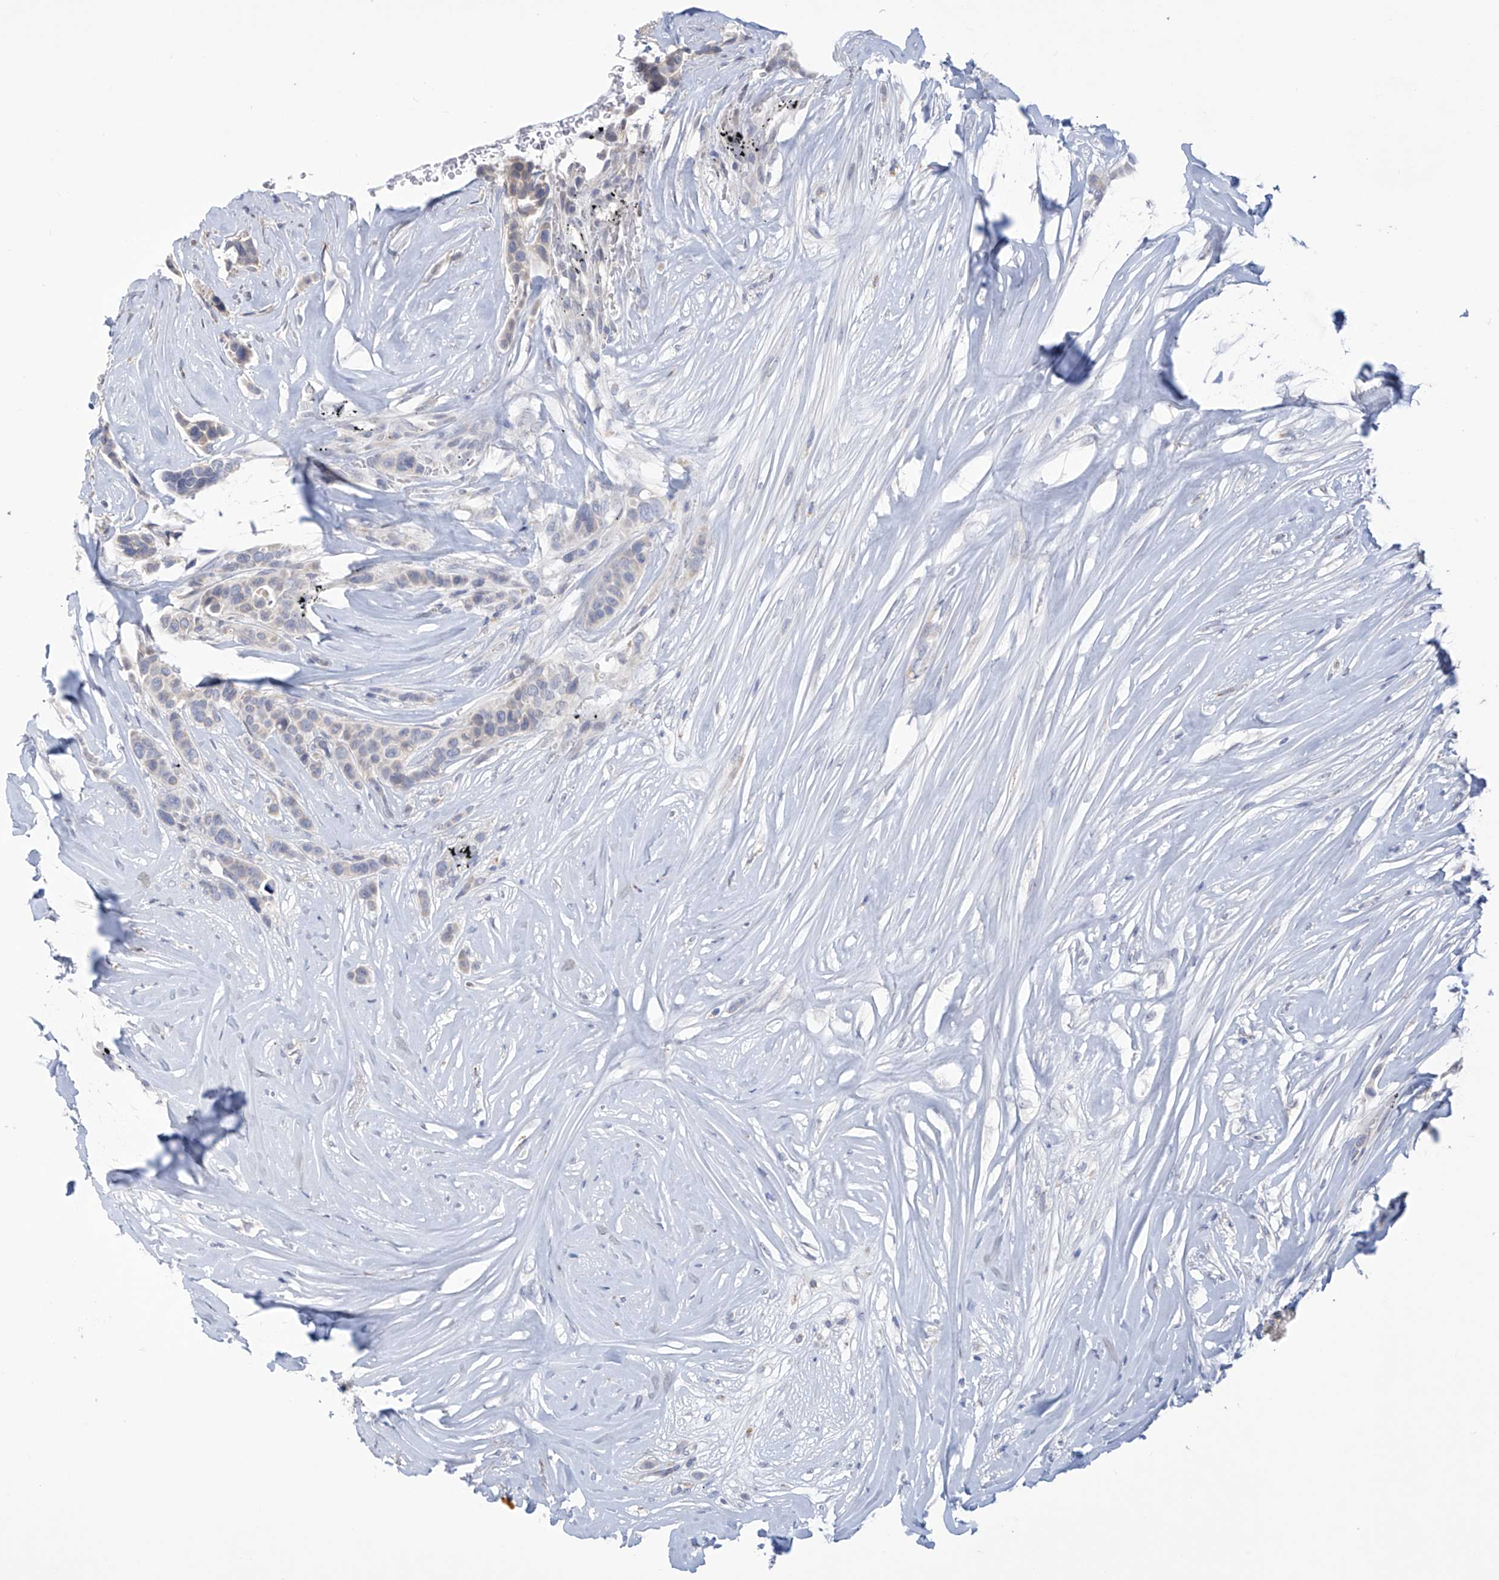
{"staining": {"intensity": "weak", "quantity": "<25%", "location": "cytoplasmic/membranous"}, "tissue": "breast cancer", "cell_type": "Tumor cells", "image_type": "cancer", "snomed": [{"axis": "morphology", "description": "Lobular carcinoma"}, {"axis": "topography", "description": "Breast"}], "caption": "The image shows no significant expression in tumor cells of breast cancer (lobular carcinoma). (DAB IHC, high magnification).", "gene": "IBA57", "patient": {"sex": "female", "age": 51}}